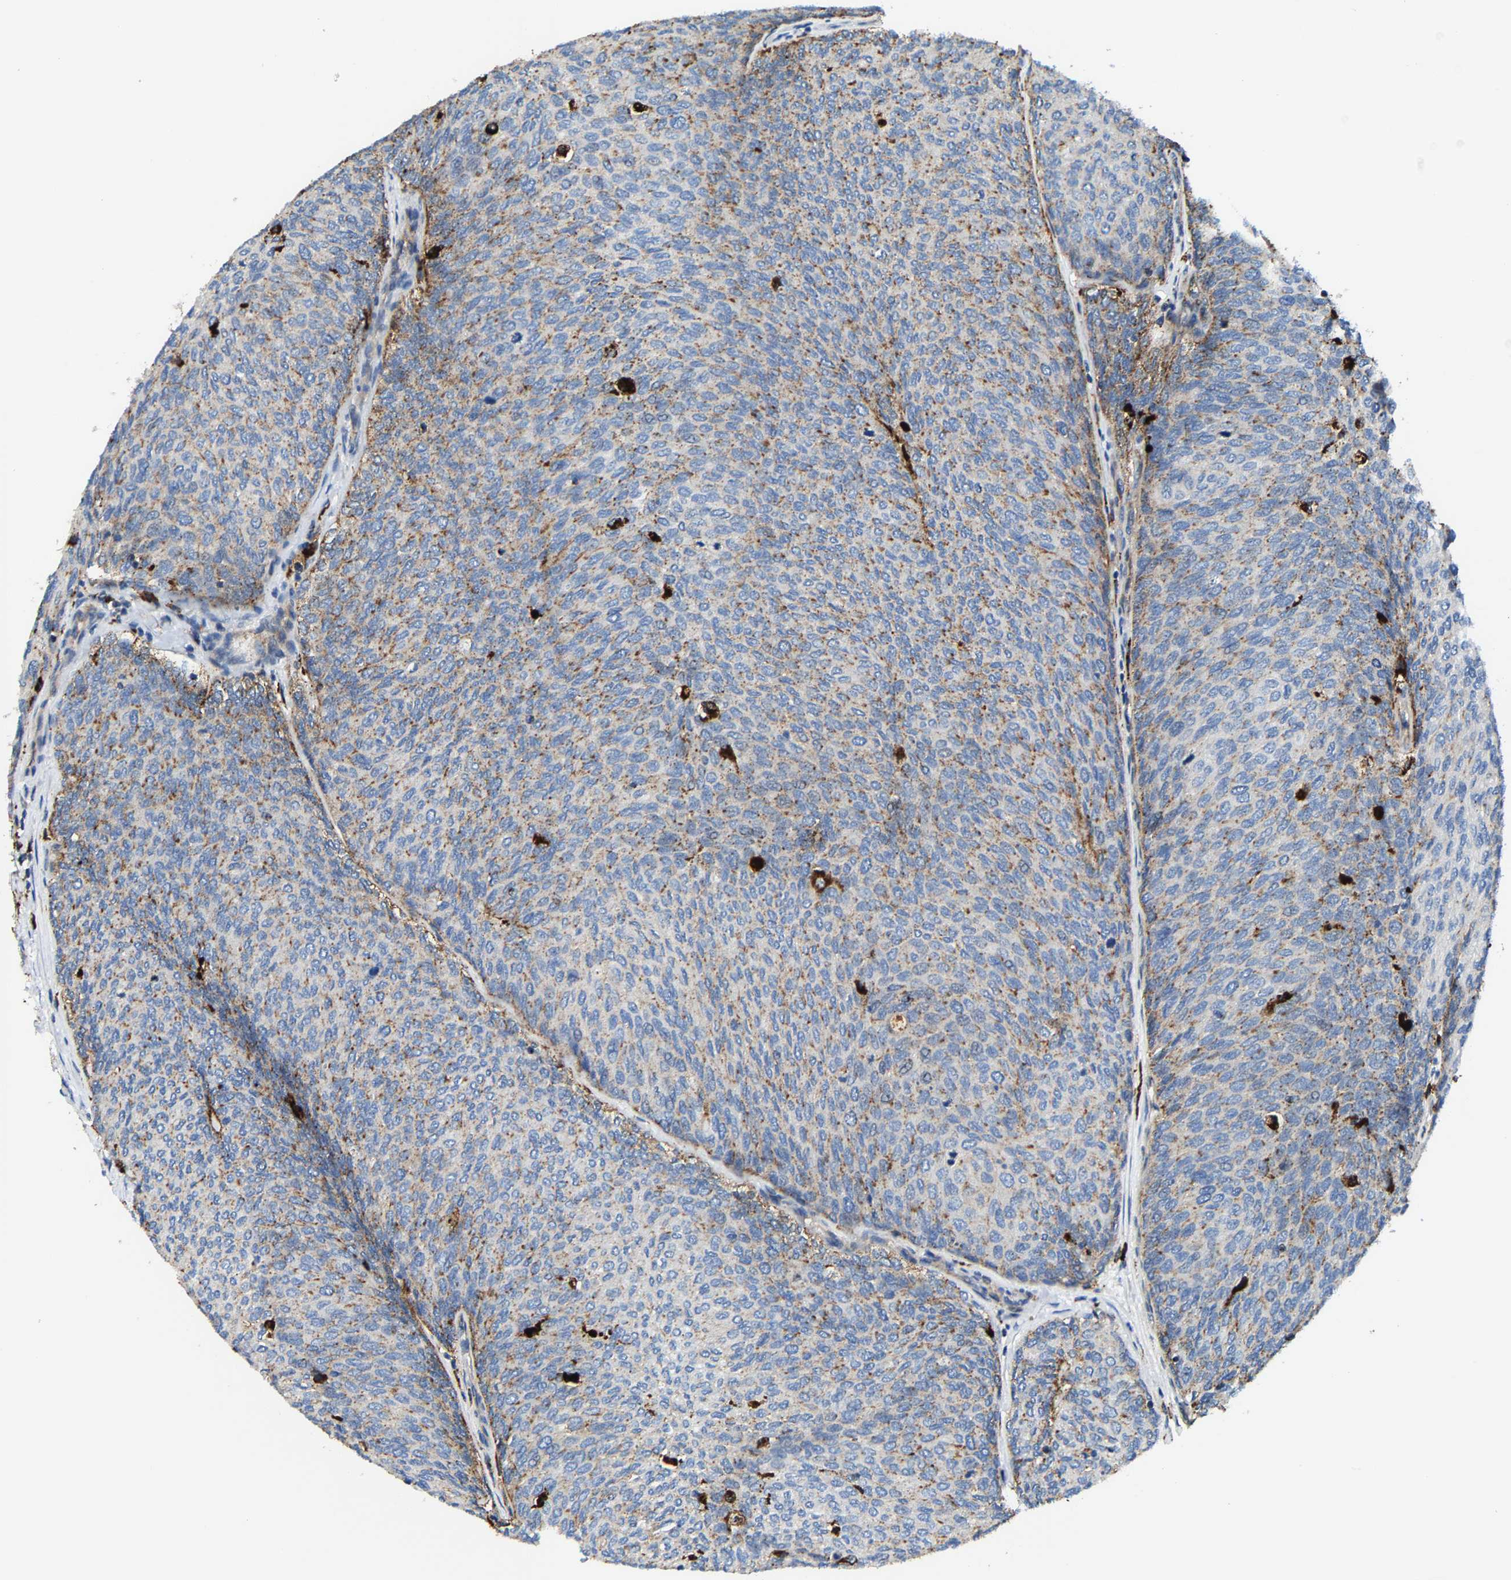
{"staining": {"intensity": "moderate", "quantity": "<25%", "location": "cytoplasmic/membranous"}, "tissue": "urothelial cancer", "cell_type": "Tumor cells", "image_type": "cancer", "snomed": [{"axis": "morphology", "description": "Urothelial carcinoma, Low grade"}, {"axis": "topography", "description": "Urinary bladder"}], "caption": "Protein expression analysis of human urothelial carcinoma (low-grade) reveals moderate cytoplasmic/membranous expression in approximately <25% of tumor cells.", "gene": "DPP7", "patient": {"sex": "female", "age": 79}}